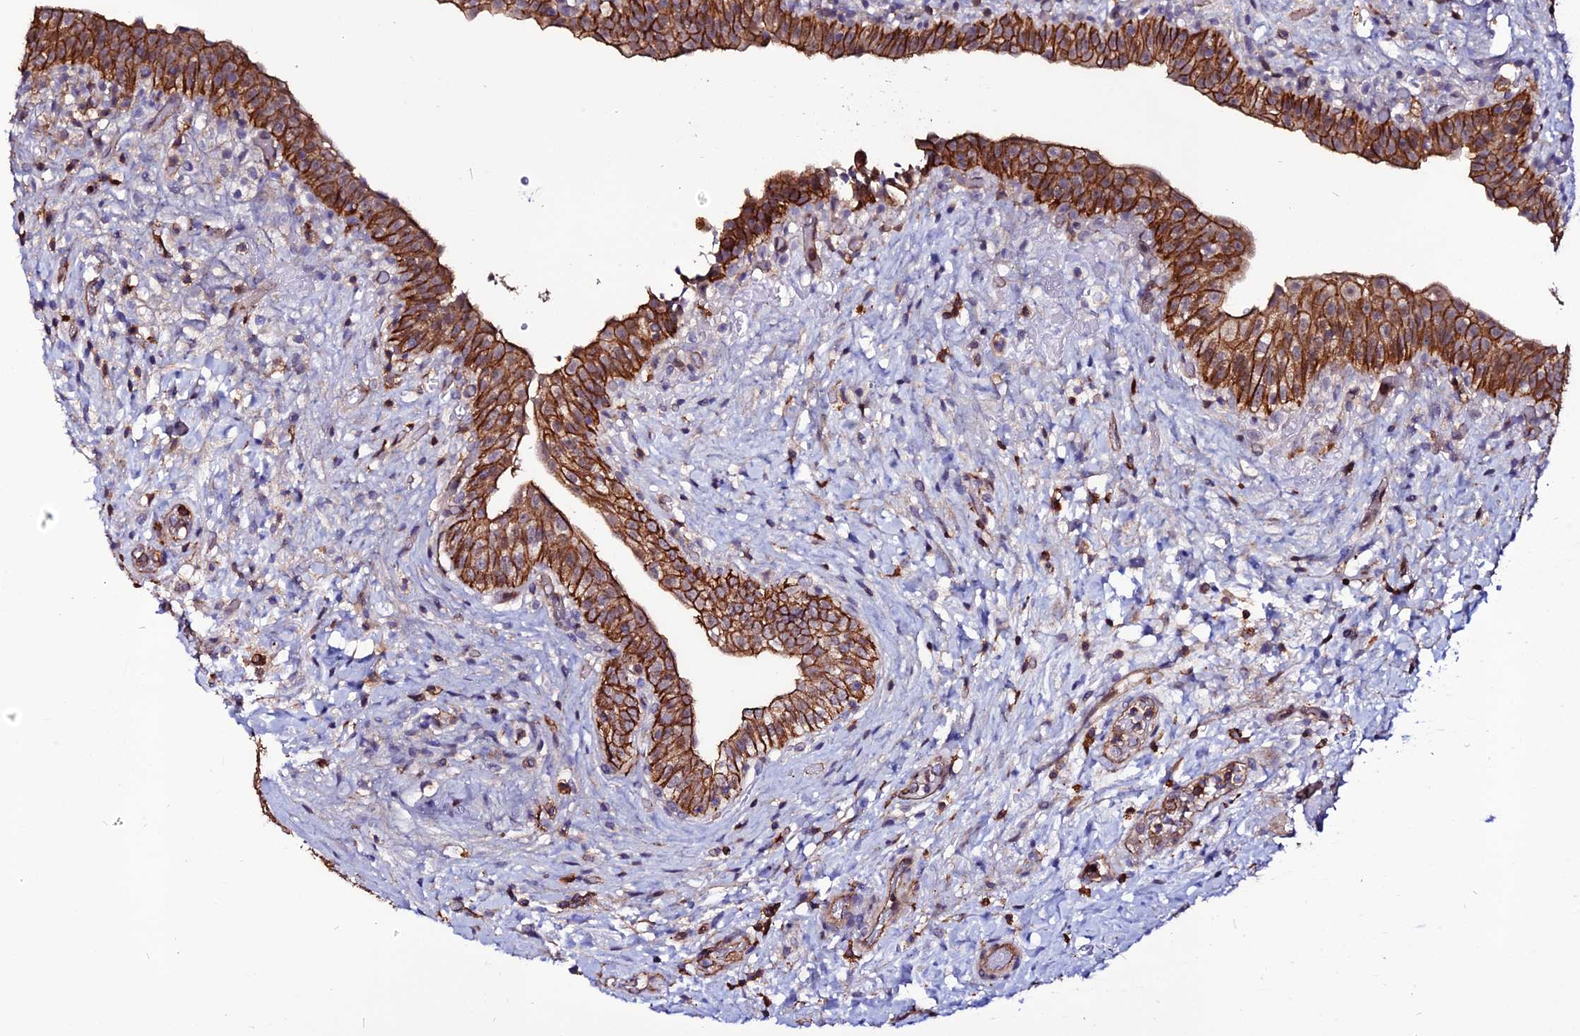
{"staining": {"intensity": "strong", "quantity": ">75%", "location": "cytoplasmic/membranous"}, "tissue": "urinary bladder", "cell_type": "Urothelial cells", "image_type": "normal", "snomed": [{"axis": "morphology", "description": "Normal tissue, NOS"}, {"axis": "topography", "description": "Urinary bladder"}], "caption": "Immunohistochemistry staining of unremarkable urinary bladder, which reveals high levels of strong cytoplasmic/membranous positivity in about >75% of urothelial cells indicating strong cytoplasmic/membranous protein positivity. The staining was performed using DAB (3,3'-diaminobenzidine) (brown) for protein detection and nuclei were counterstained in hematoxylin (blue).", "gene": "USP17L10", "patient": {"sex": "male", "age": 69}}